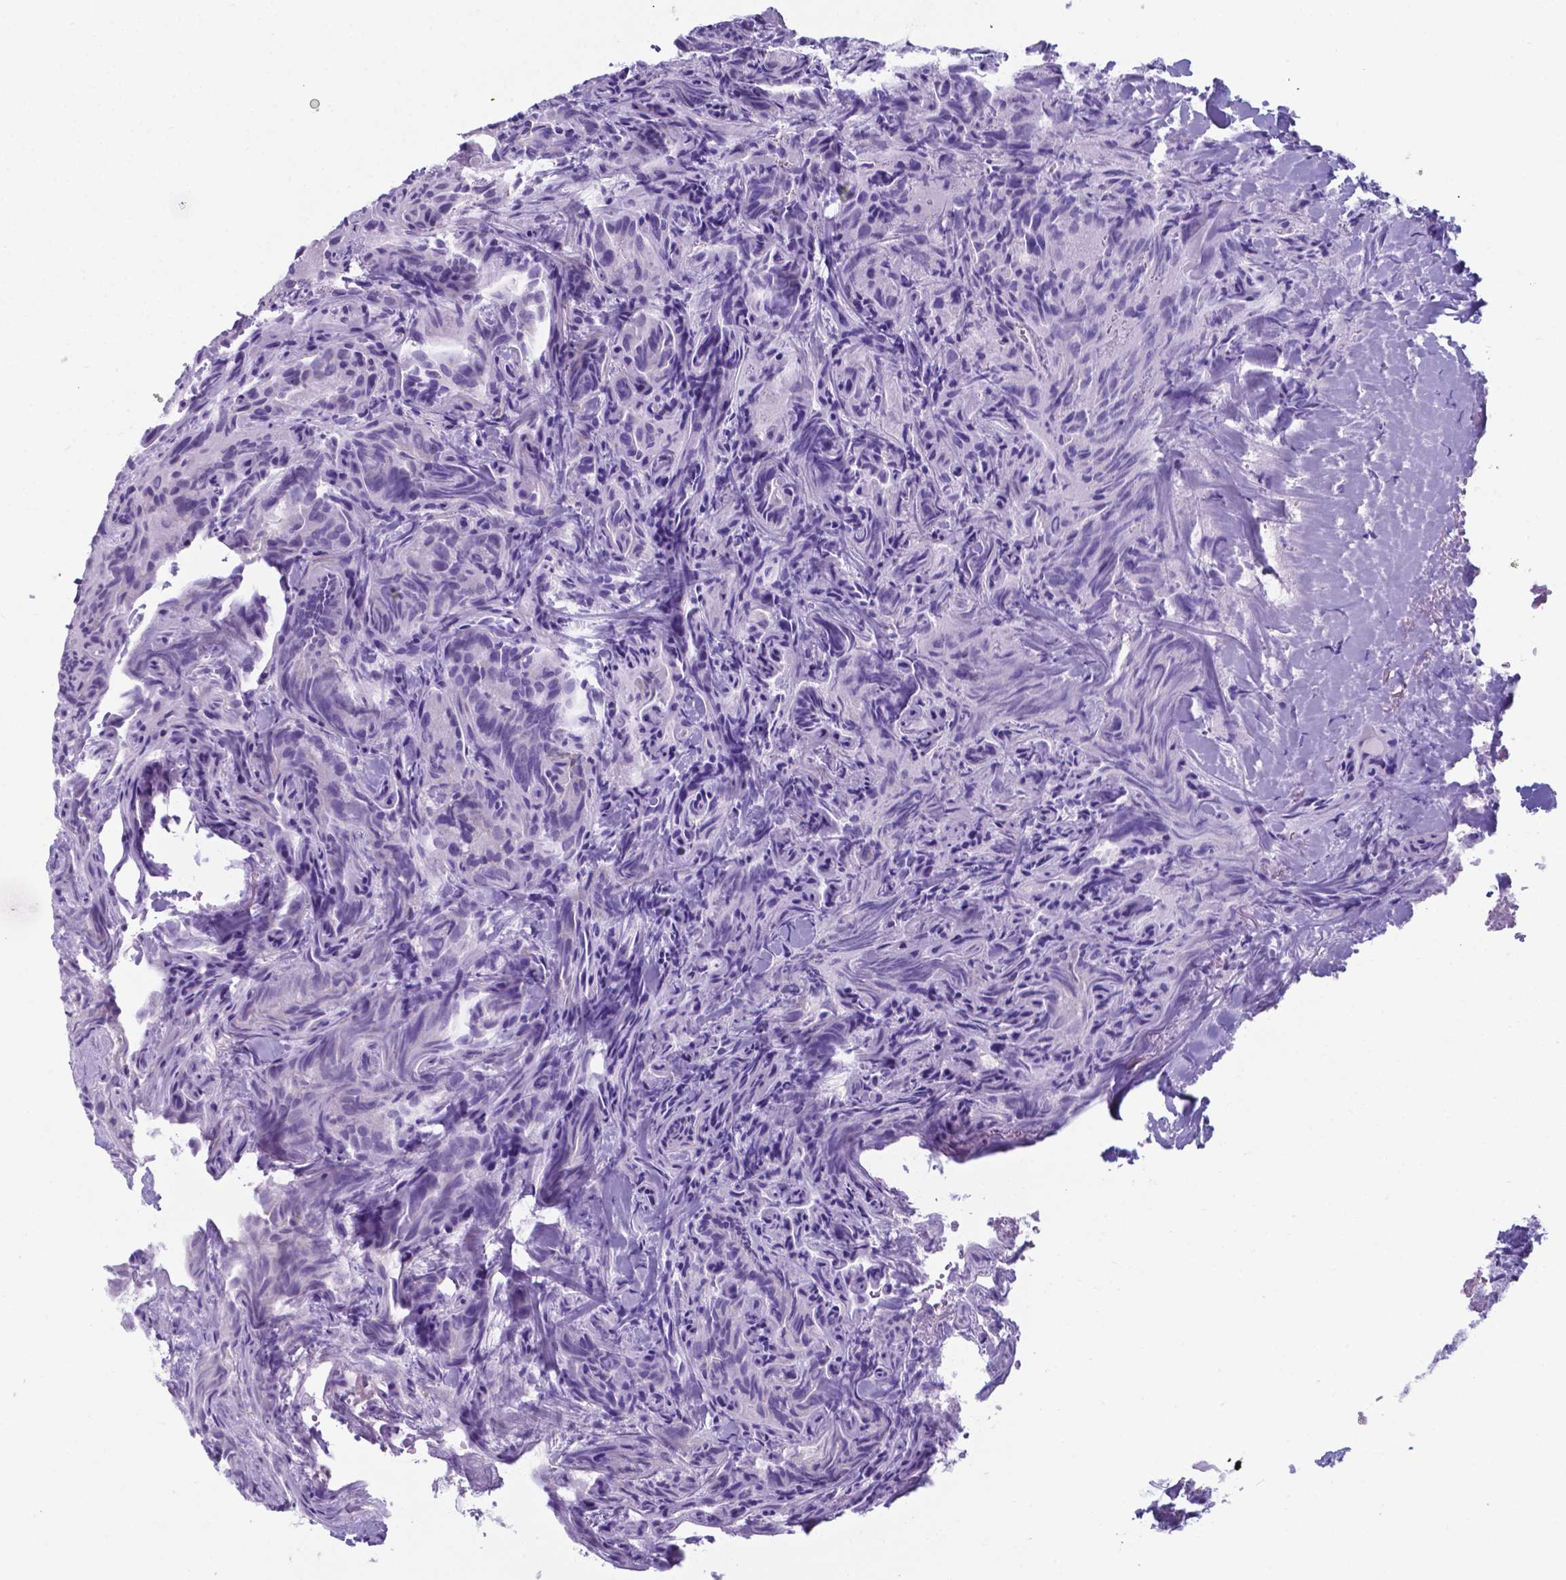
{"staining": {"intensity": "moderate", "quantity": "<25%", "location": "cytoplasmic/membranous"}, "tissue": "thyroid cancer", "cell_type": "Tumor cells", "image_type": "cancer", "snomed": [{"axis": "morphology", "description": "Papillary adenocarcinoma, NOS"}, {"axis": "topography", "description": "Thyroid gland"}], "caption": "A photomicrograph of human thyroid cancer stained for a protein displays moderate cytoplasmic/membranous brown staining in tumor cells.", "gene": "AP5B1", "patient": {"sex": "female", "age": 75}}